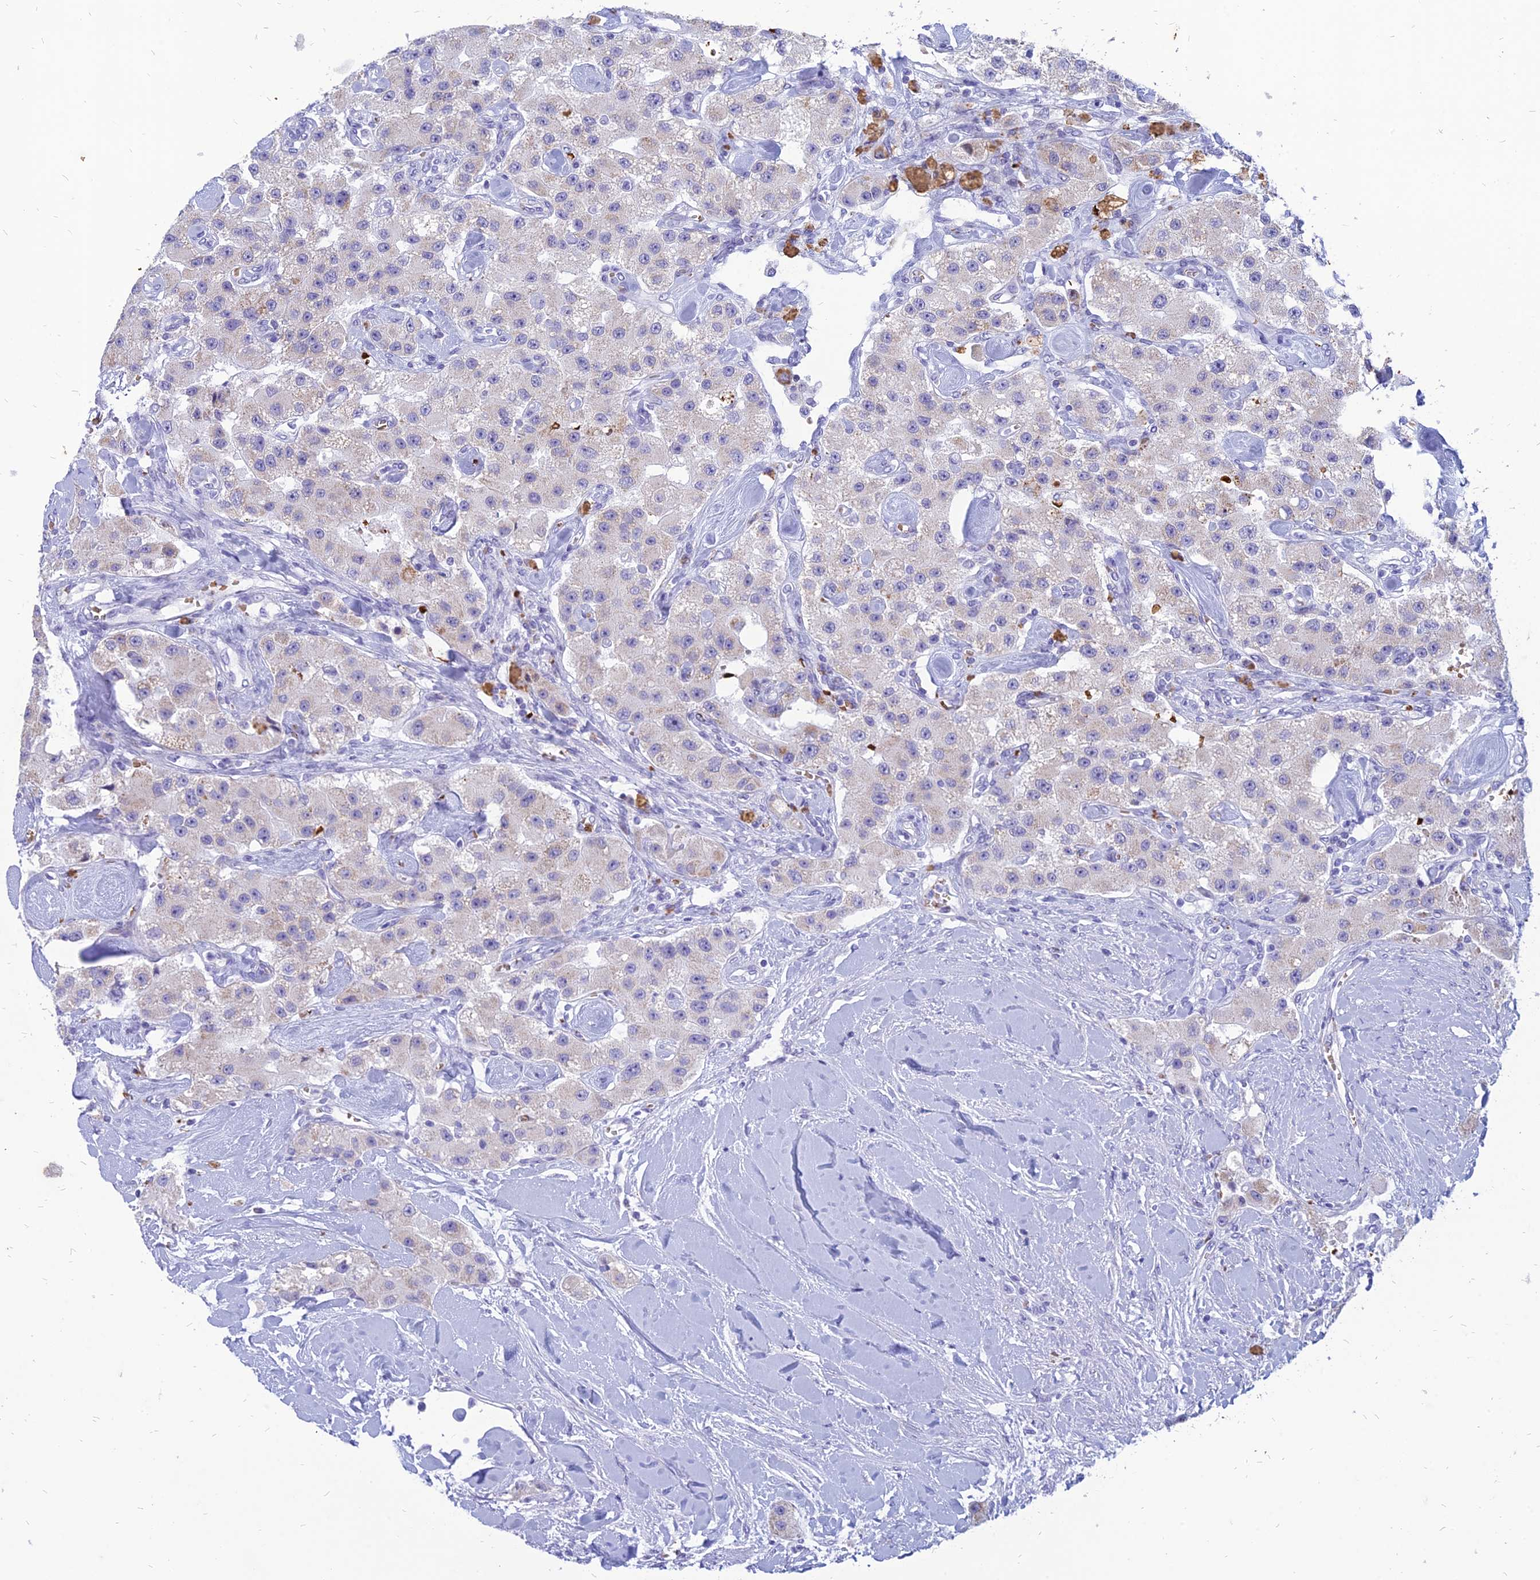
{"staining": {"intensity": "negative", "quantity": "none", "location": "none"}, "tissue": "carcinoid", "cell_type": "Tumor cells", "image_type": "cancer", "snomed": [{"axis": "morphology", "description": "Carcinoid, malignant, NOS"}, {"axis": "topography", "description": "Pancreas"}], "caption": "Tumor cells show no significant protein staining in carcinoid.", "gene": "HHAT", "patient": {"sex": "male", "age": 41}}